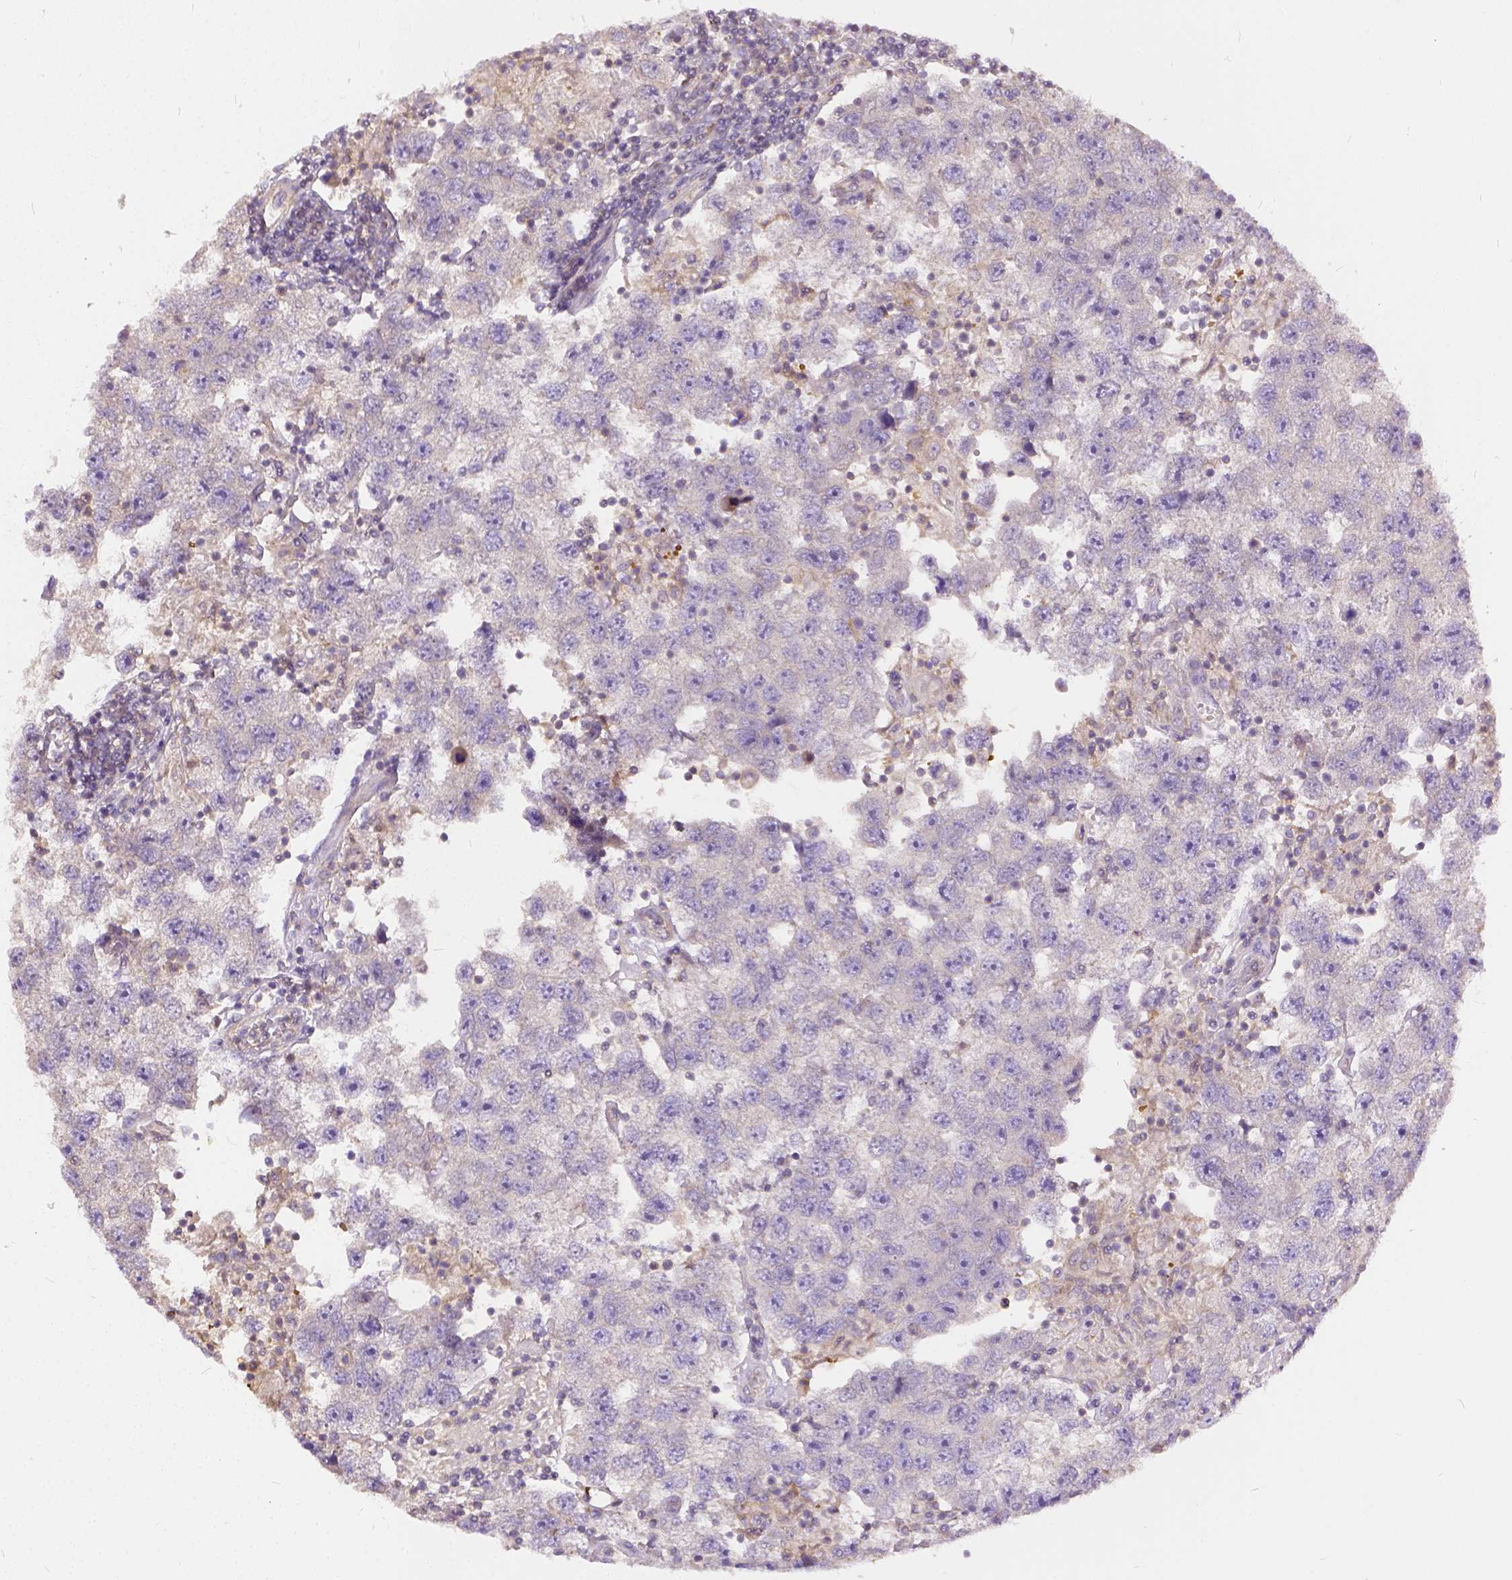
{"staining": {"intensity": "negative", "quantity": "none", "location": "none"}, "tissue": "testis cancer", "cell_type": "Tumor cells", "image_type": "cancer", "snomed": [{"axis": "morphology", "description": "Seminoma, NOS"}, {"axis": "topography", "description": "Testis"}], "caption": "The immunohistochemistry image has no significant expression in tumor cells of testis seminoma tissue.", "gene": "CADM4", "patient": {"sex": "male", "age": 26}}